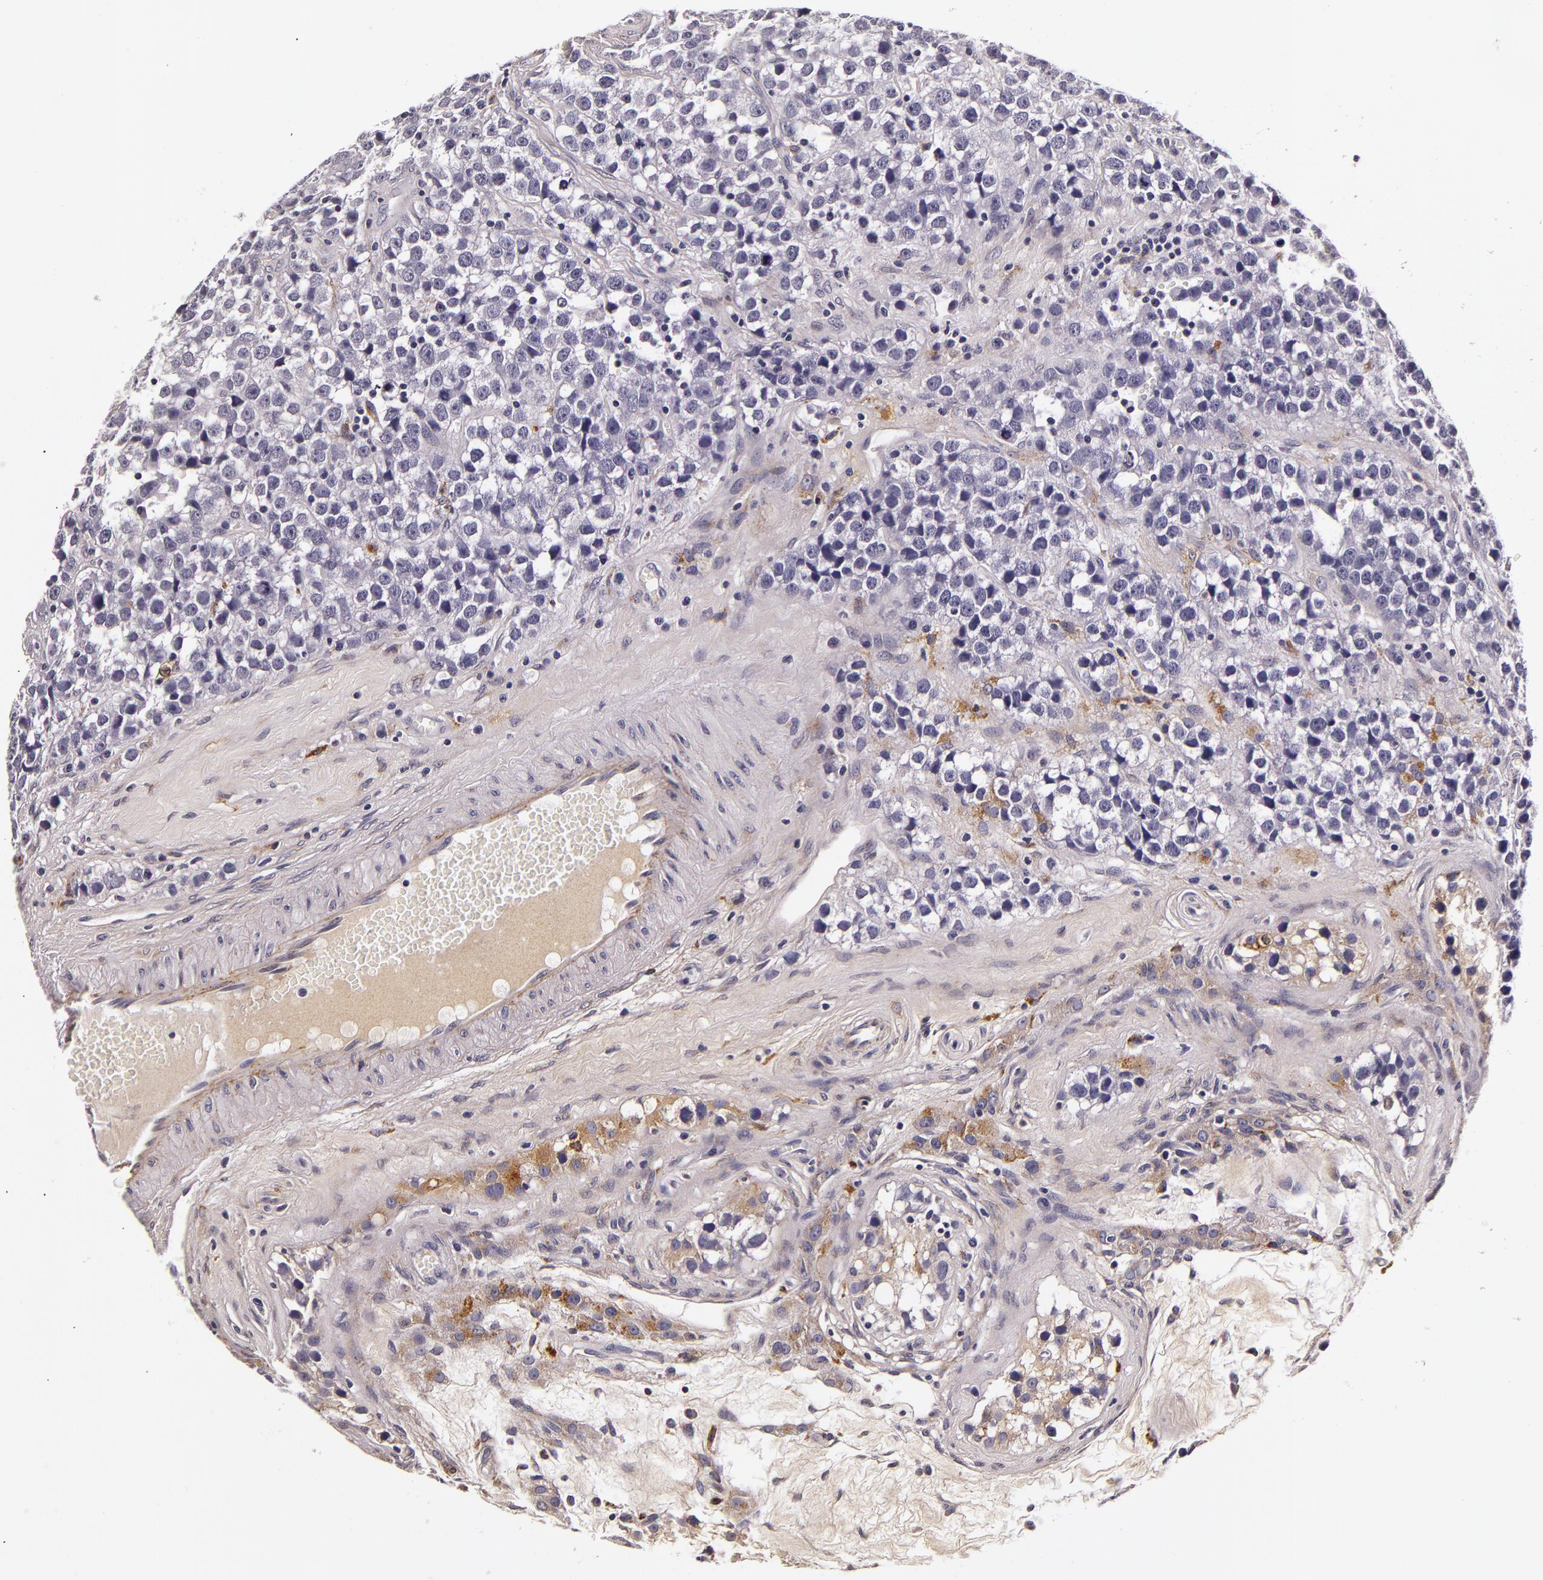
{"staining": {"intensity": "negative", "quantity": "none", "location": "none"}, "tissue": "testis cancer", "cell_type": "Tumor cells", "image_type": "cancer", "snomed": [{"axis": "morphology", "description": "Seminoma, NOS"}, {"axis": "topography", "description": "Testis"}], "caption": "IHC of human testis cancer (seminoma) exhibits no staining in tumor cells.", "gene": "LGALS3BP", "patient": {"sex": "male", "age": 25}}